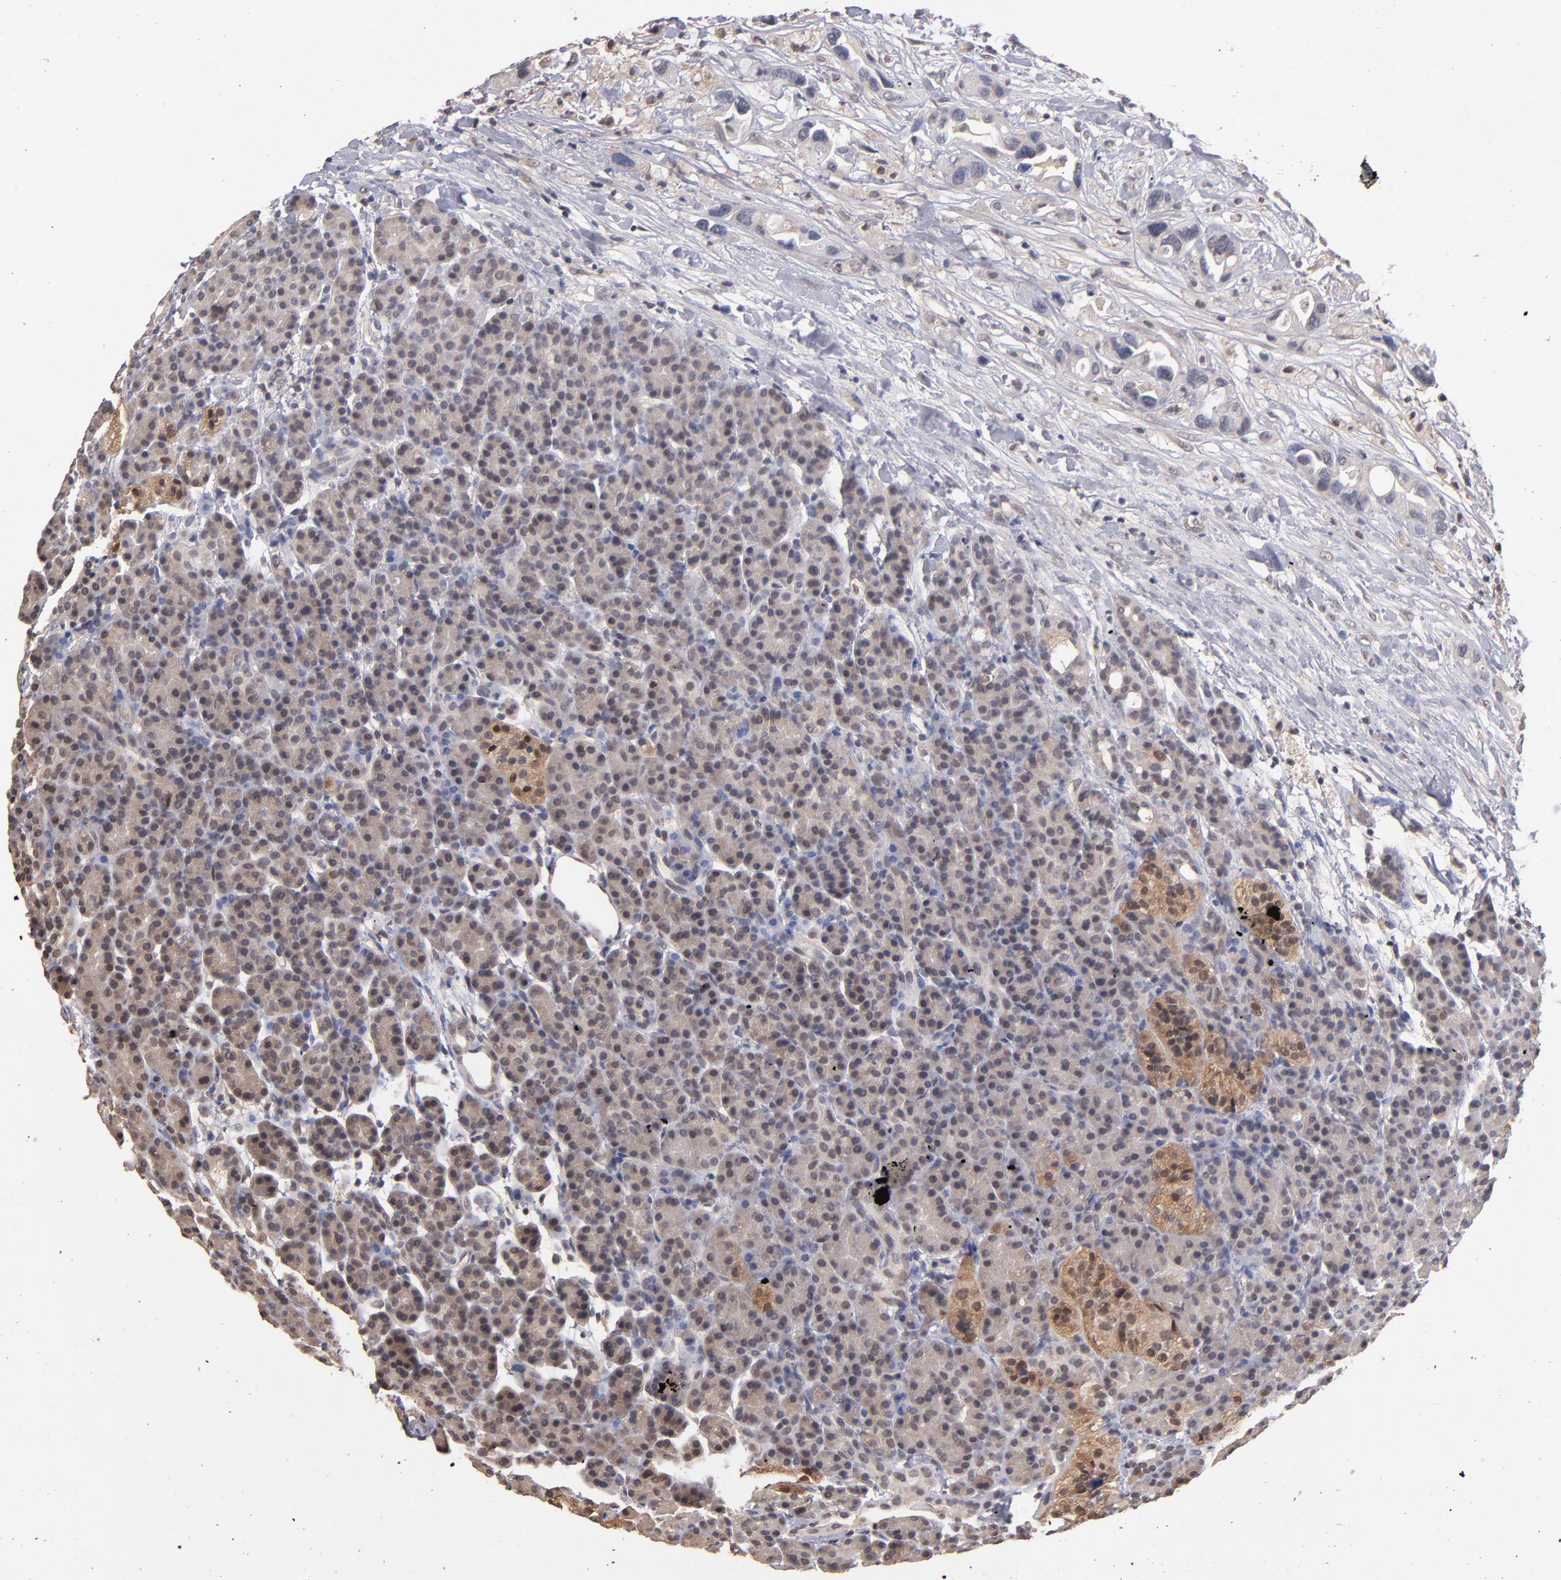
{"staining": {"intensity": "weak", "quantity": "<25%", "location": "cytoplasmic/membranous"}, "tissue": "pancreas", "cell_type": "Exocrine glandular cells", "image_type": "normal", "snomed": [{"axis": "morphology", "description": "Normal tissue, NOS"}, {"axis": "topography", "description": "Pancreas"}], "caption": "Immunohistochemistry micrograph of unremarkable pancreas: human pancreas stained with DAB (3,3'-diaminobenzidine) exhibits no significant protein positivity in exocrine glandular cells. (Immunohistochemistry, brightfield microscopy, high magnification).", "gene": "PSMD10", "patient": {"sex": "female", "age": 77}}